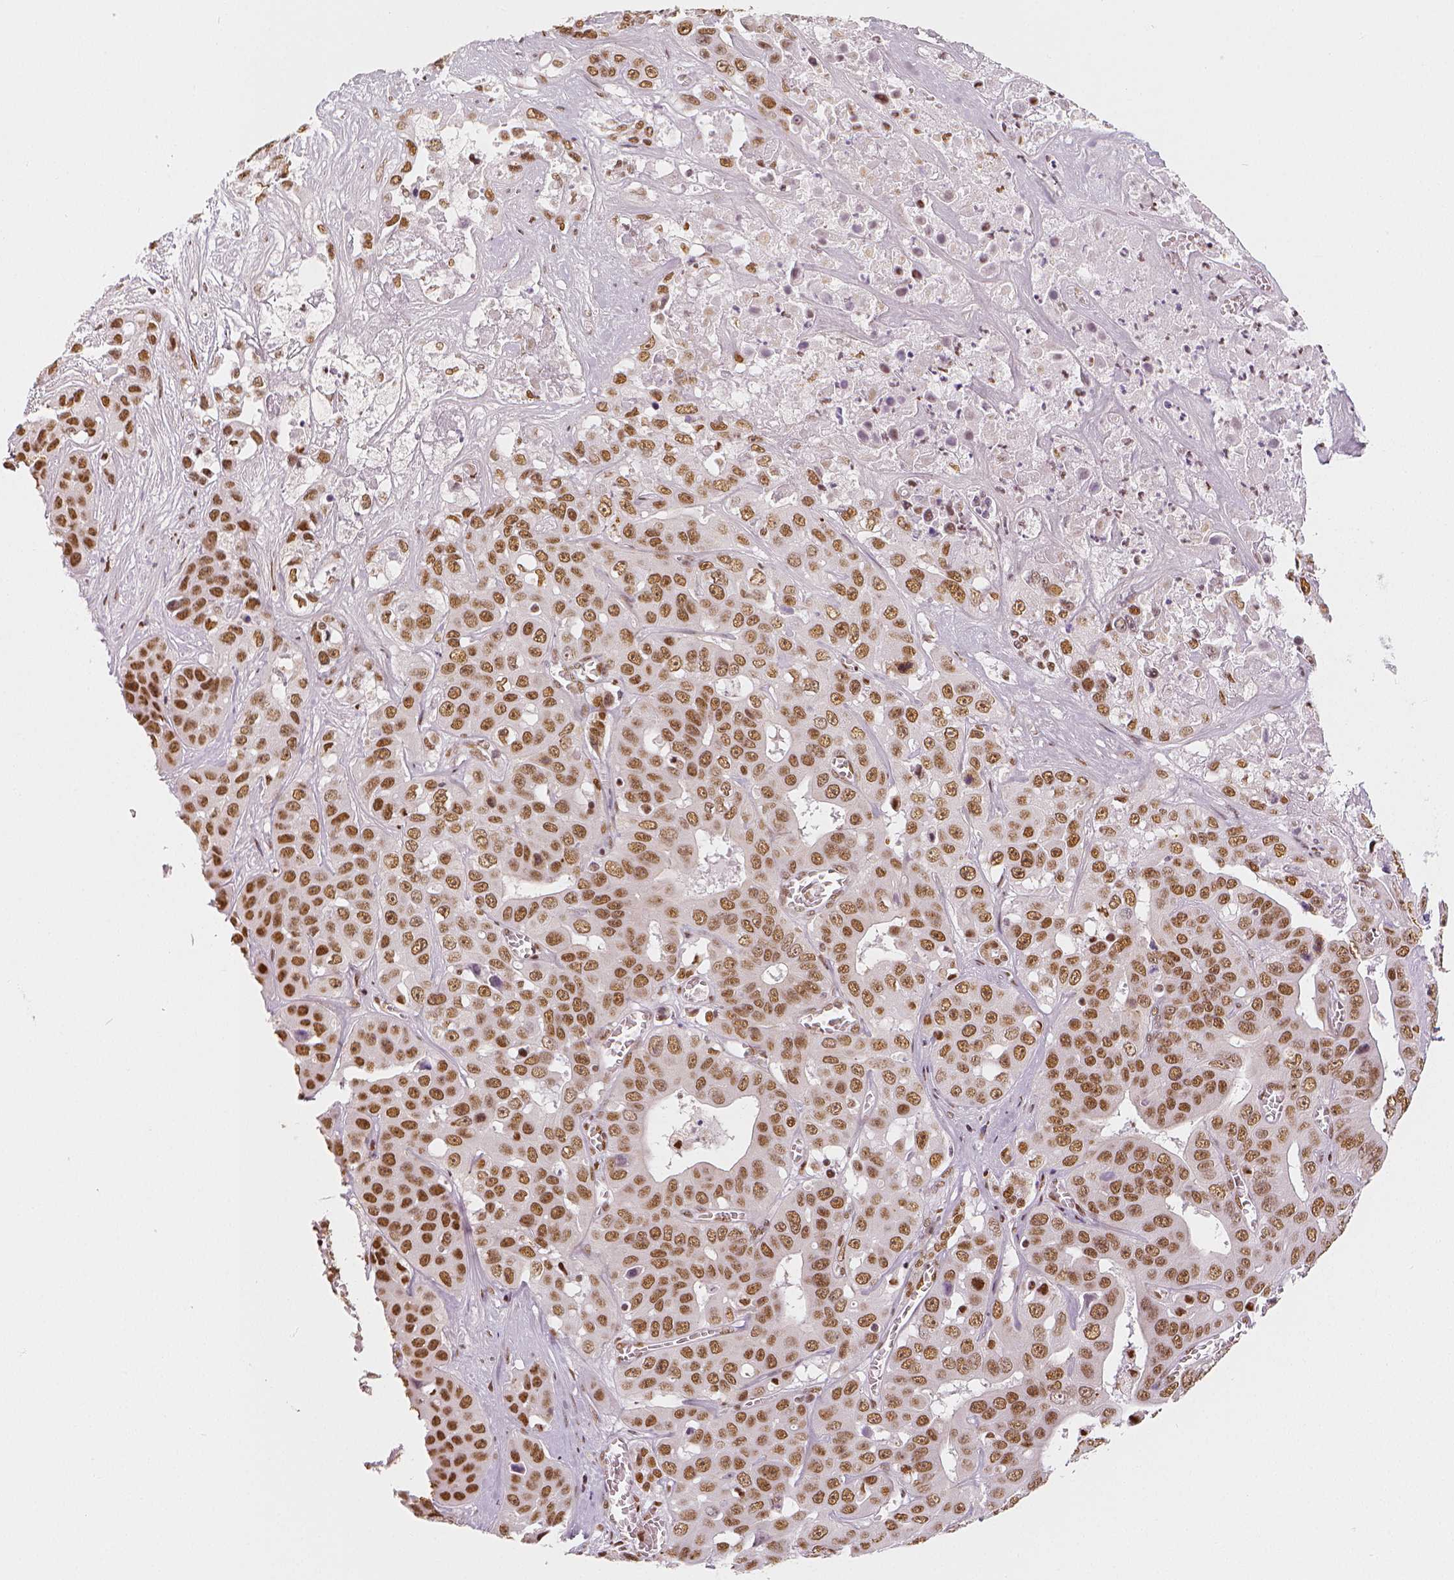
{"staining": {"intensity": "moderate", "quantity": ">75%", "location": "nuclear"}, "tissue": "liver cancer", "cell_type": "Tumor cells", "image_type": "cancer", "snomed": [{"axis": "morphology", "description": "Cholangiocarcinoma"}, {"axis": "topography", "description": "Liver"}], "caption": "The micrograph demonstrates a brown stain indicating the presence of a protein in the nuclear of tumor cells in cholangiocarcinoma (liver).", "gene": "KDM5B", "patient": {"sex": "female", "age": 52}}